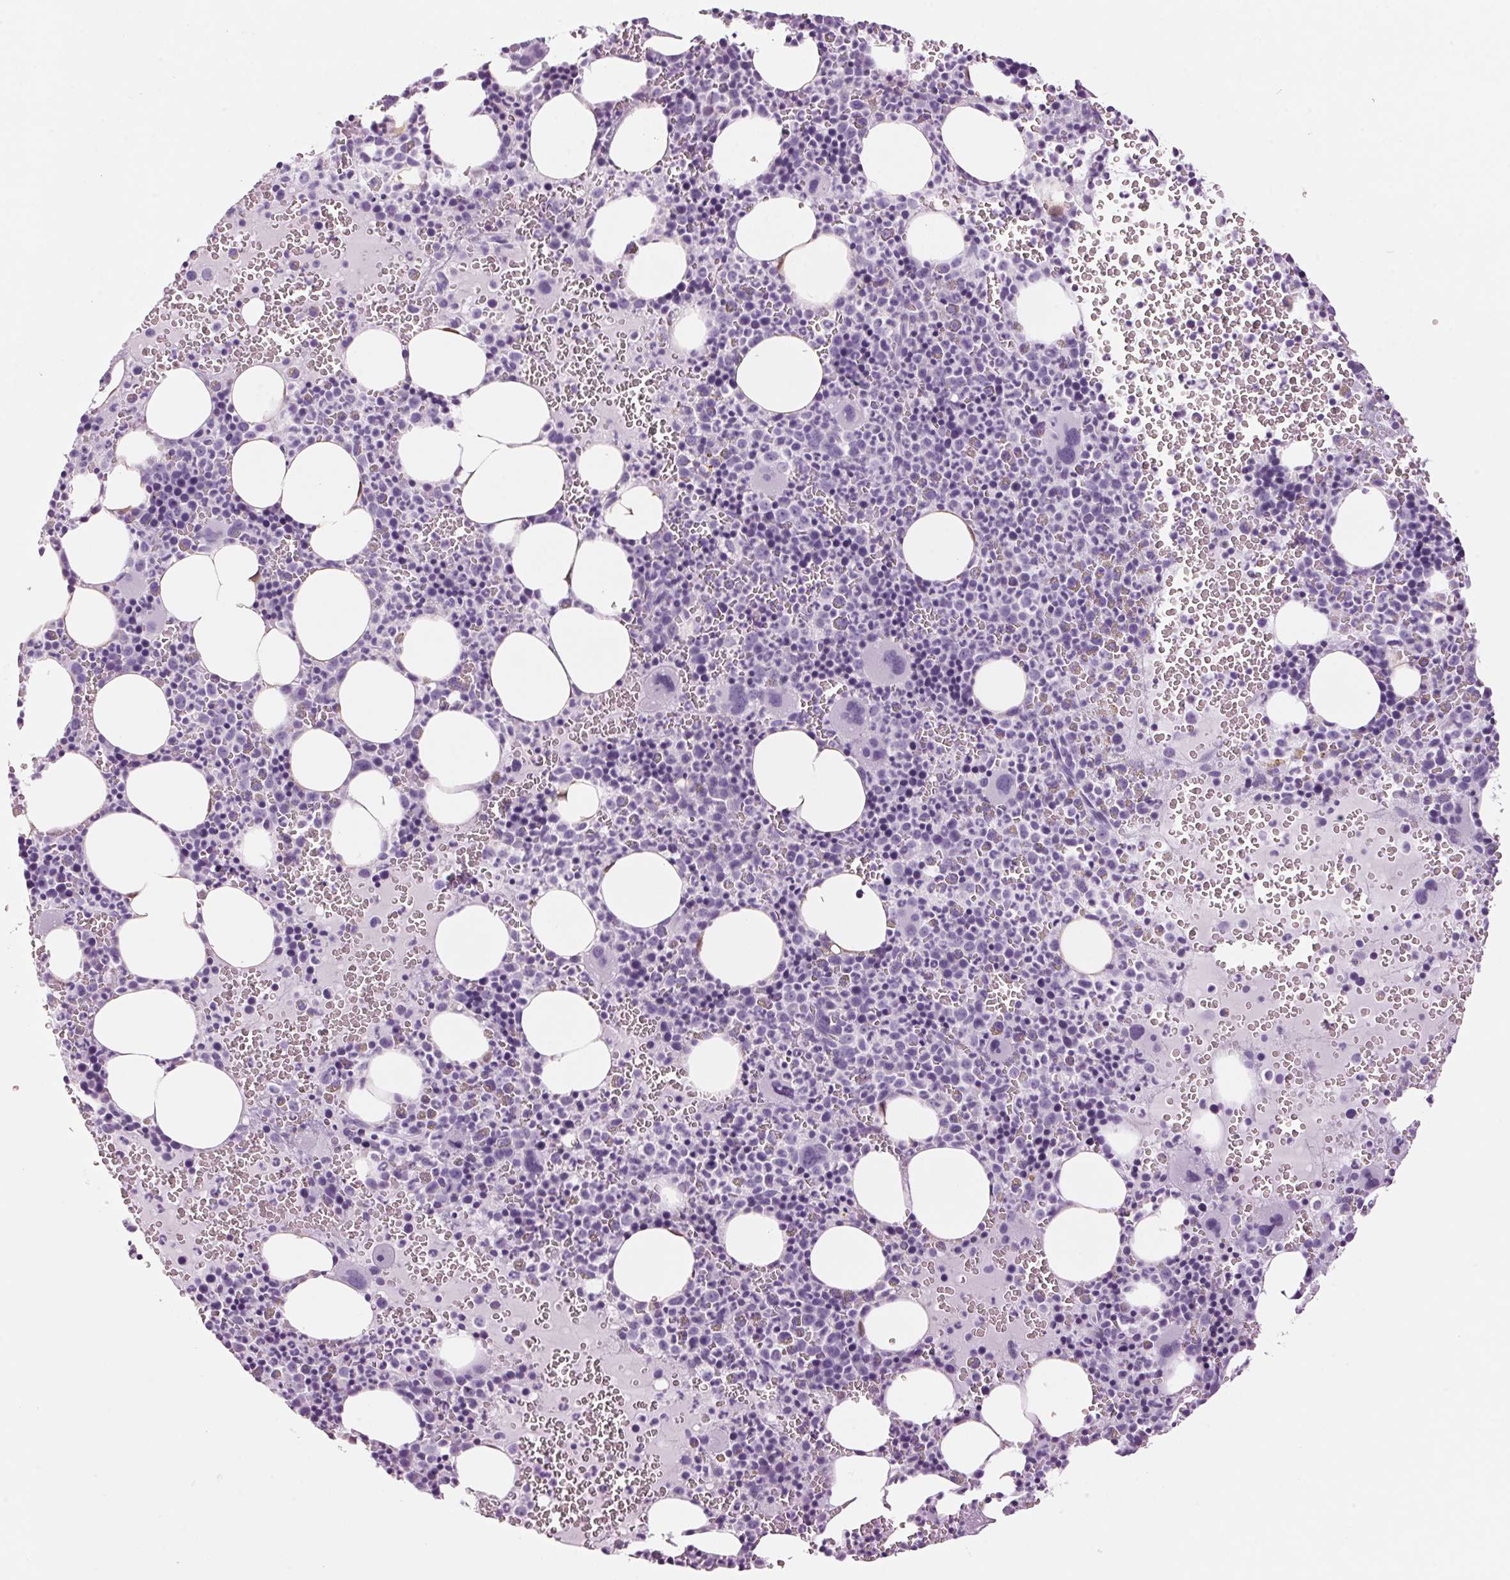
{"staining": {"intensity": "negative", "quantity": "none", "location": "none"}, "tissue": "bone marrow", "cell_type": "Hematopoietic cells", "image_type": "normal", "snomed": [{"axis": "morphology", "description": "Normal tissue, NOS"}, {"axis": "topography", "description": "Bone marrow"}], "caption": "Immunohistochemistry (IHC) of benign human bone marrow shows no expression in hematopoietic cells.", "gene": "PPP1R1A", "patient": {"sex": "male", "age": 63}}